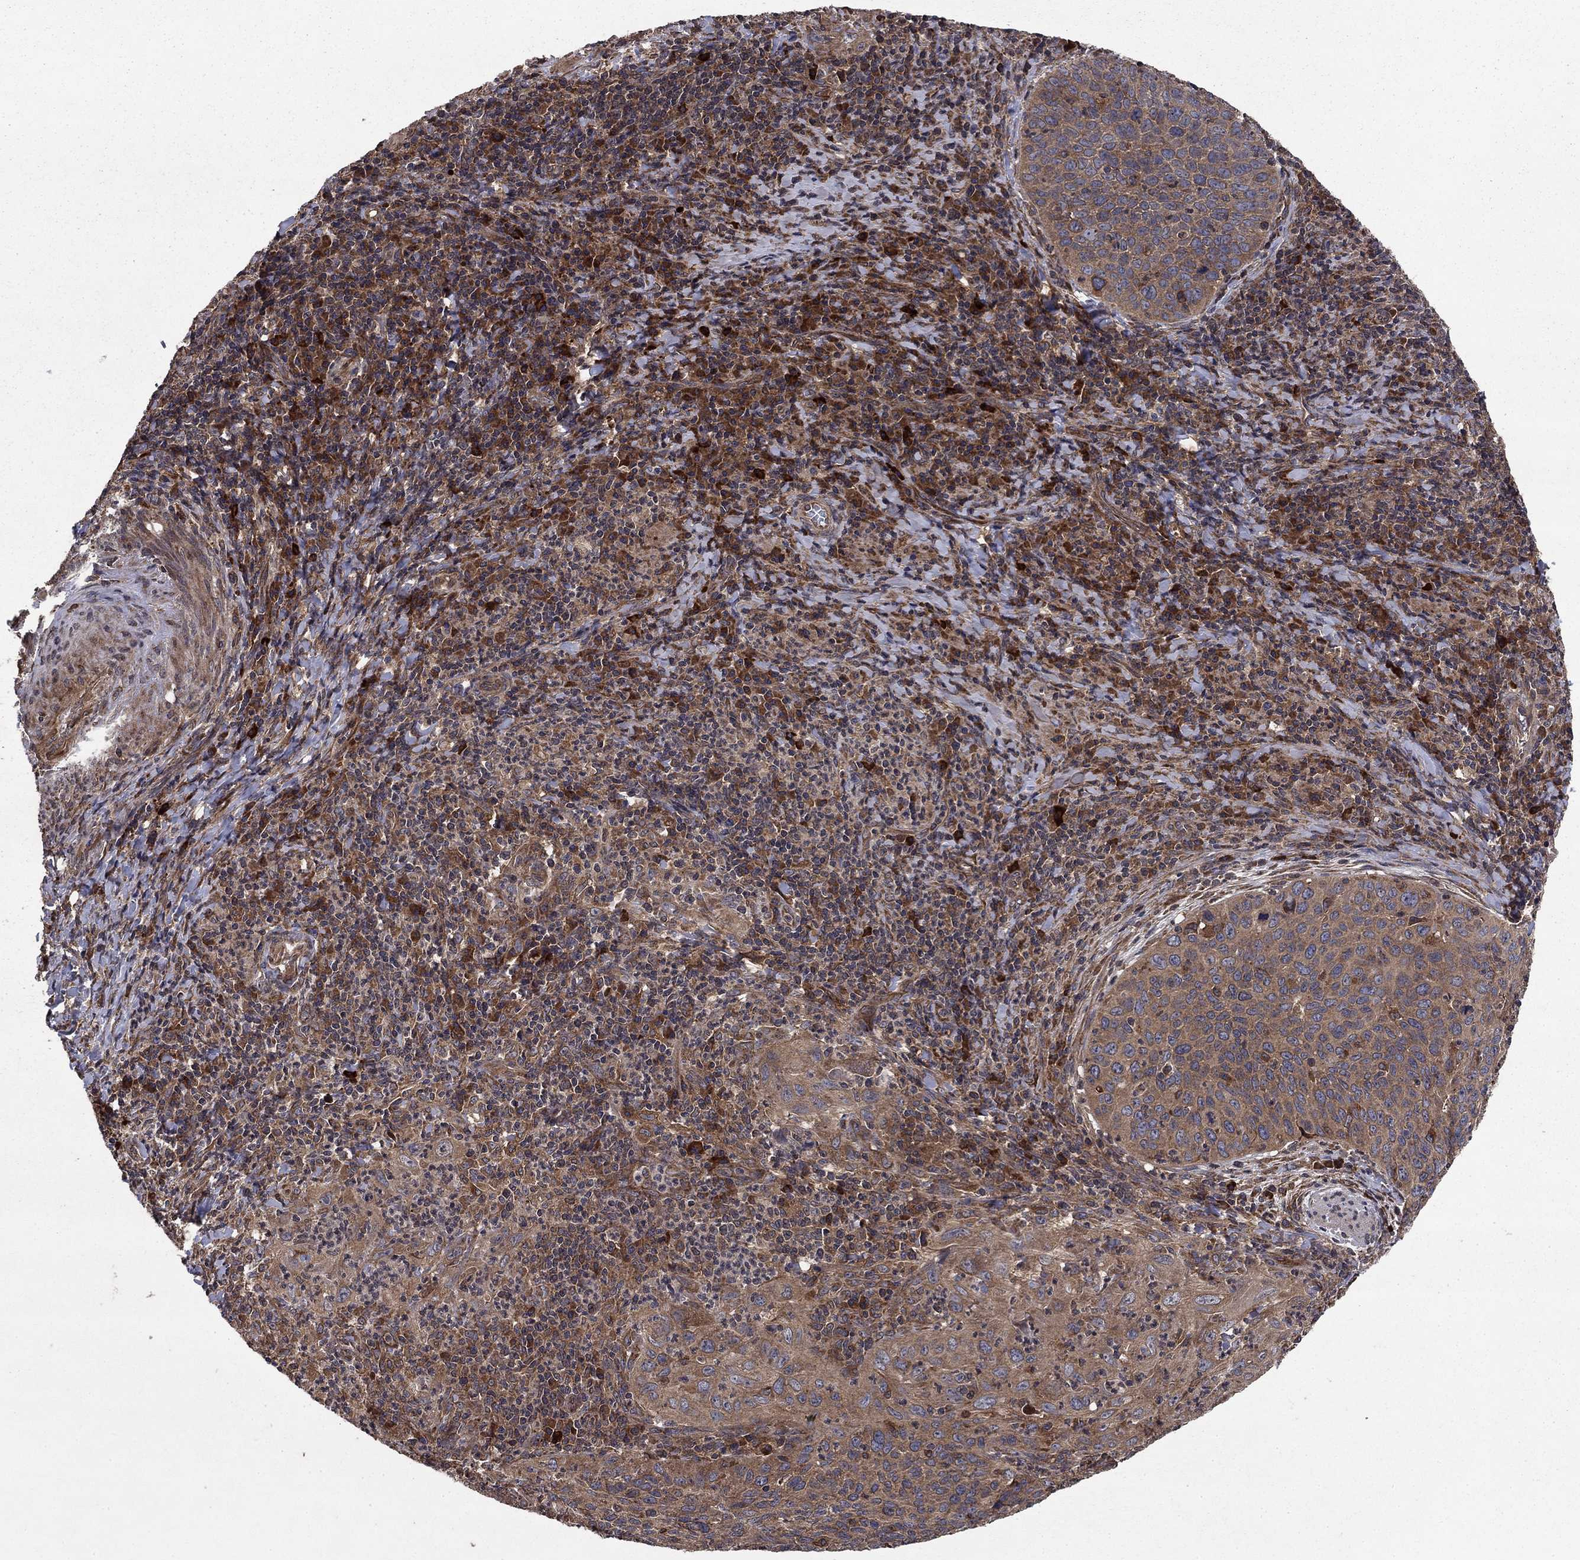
{"staining": {"intensity": "weak", "quantity": "25%-75%", "location": "cytoplasmic/membranous"}, "tissue": "cervical cancer", "cell_type": "Tumor cells", "image_type": "cancer", "snomed": [{"axis": "morphology", "description": "Squamous cell carcinoma, NOS"}, {"axis": "topography", "description": "Cervix"}], "caption": "DAB (3,3'-diaminobenzidine) immunohistochemical staining of cervical cancer (squamous cell carcinoma) demonstrates weak cytoplasmic/membranous protein positivity in approximately 25%-75% of tumor cells.", "gene": "BABAM2", "patient": {"sex": "female", "age": 26}}